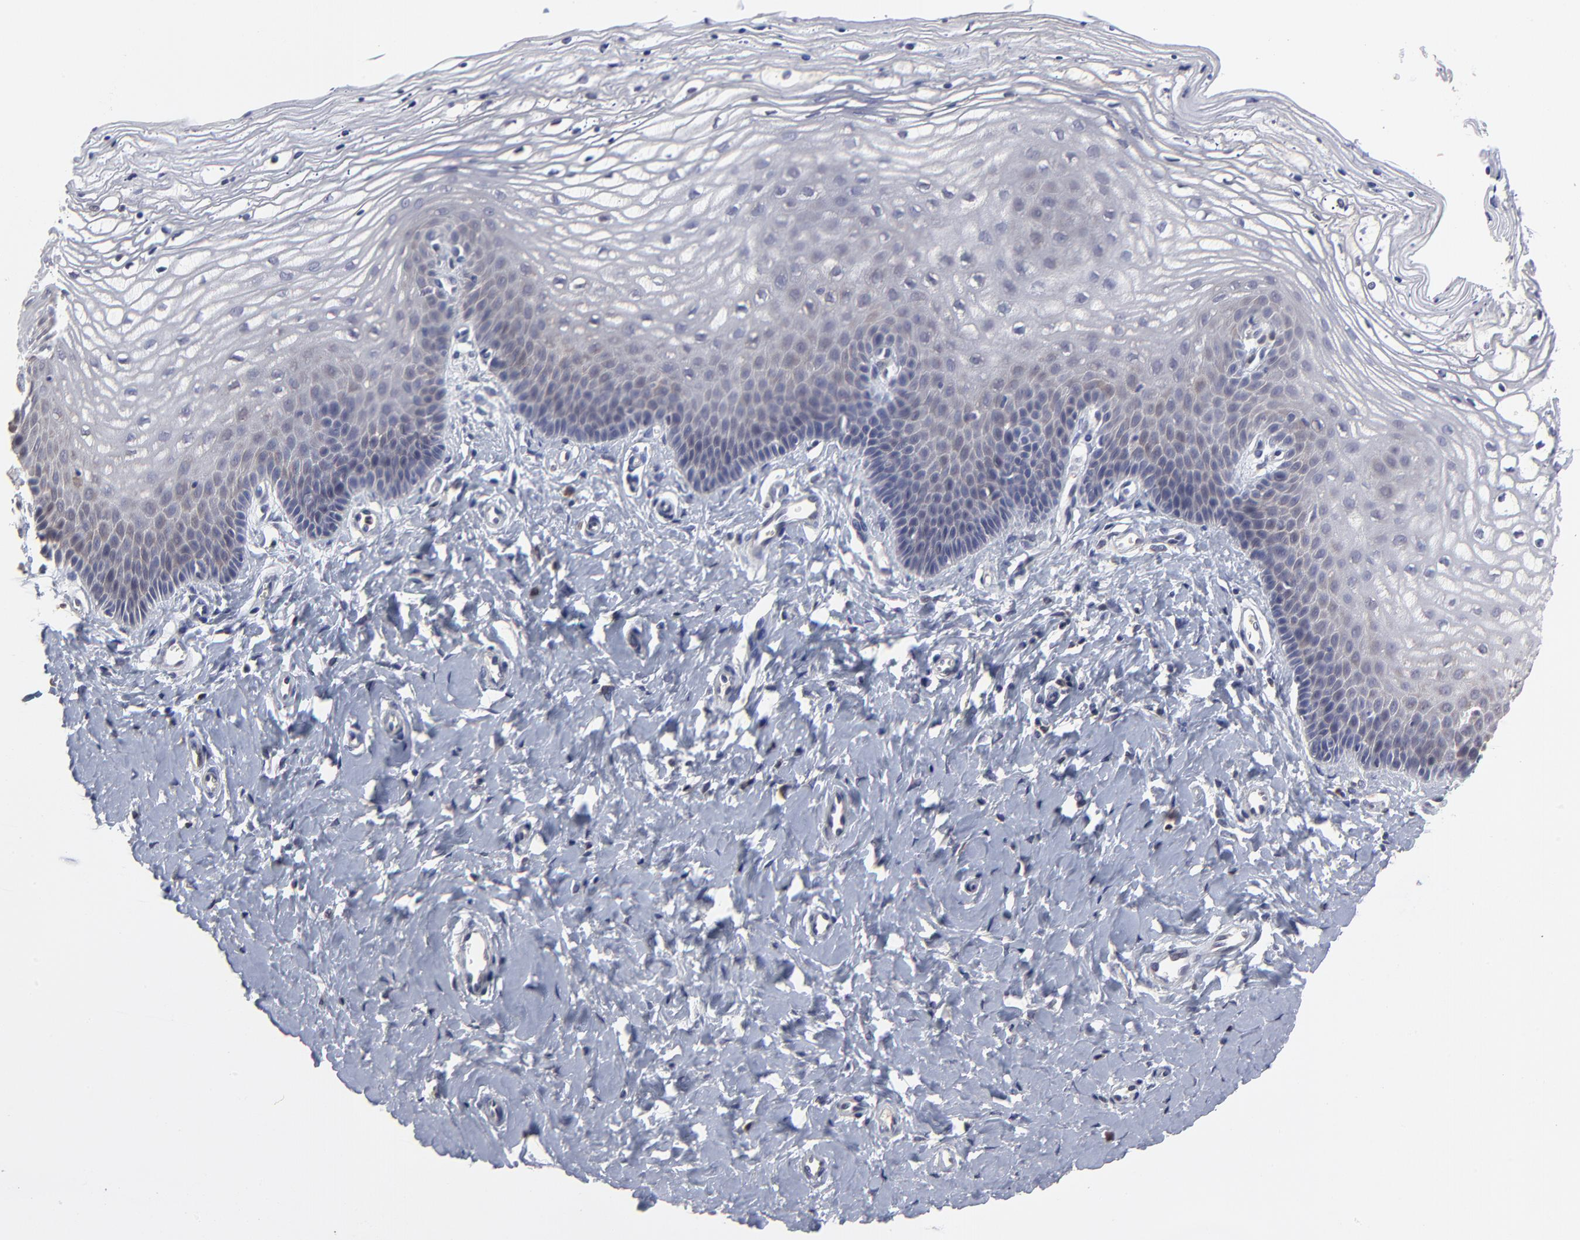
{"staining": {"intensity": "negative", "quantity": "none", "location": "none"}, "tissue": "vagina", "cell_type": "Squamous epithelial cells", "image_type": "normal", "snomed": [{"axis": "morphology", "description": "Normal tissue, NOS"}, {"axis": "topography", "description": "Vagina"}], "caption": "High magnification brightfield microscopy of normal vagina stained with DAB (brown) and counterstained with hematoxylin (blue): squamous epithelial cells show no significant expression.", "gene": "CASP3", "patient": {"sex": "female", "age": 68}}